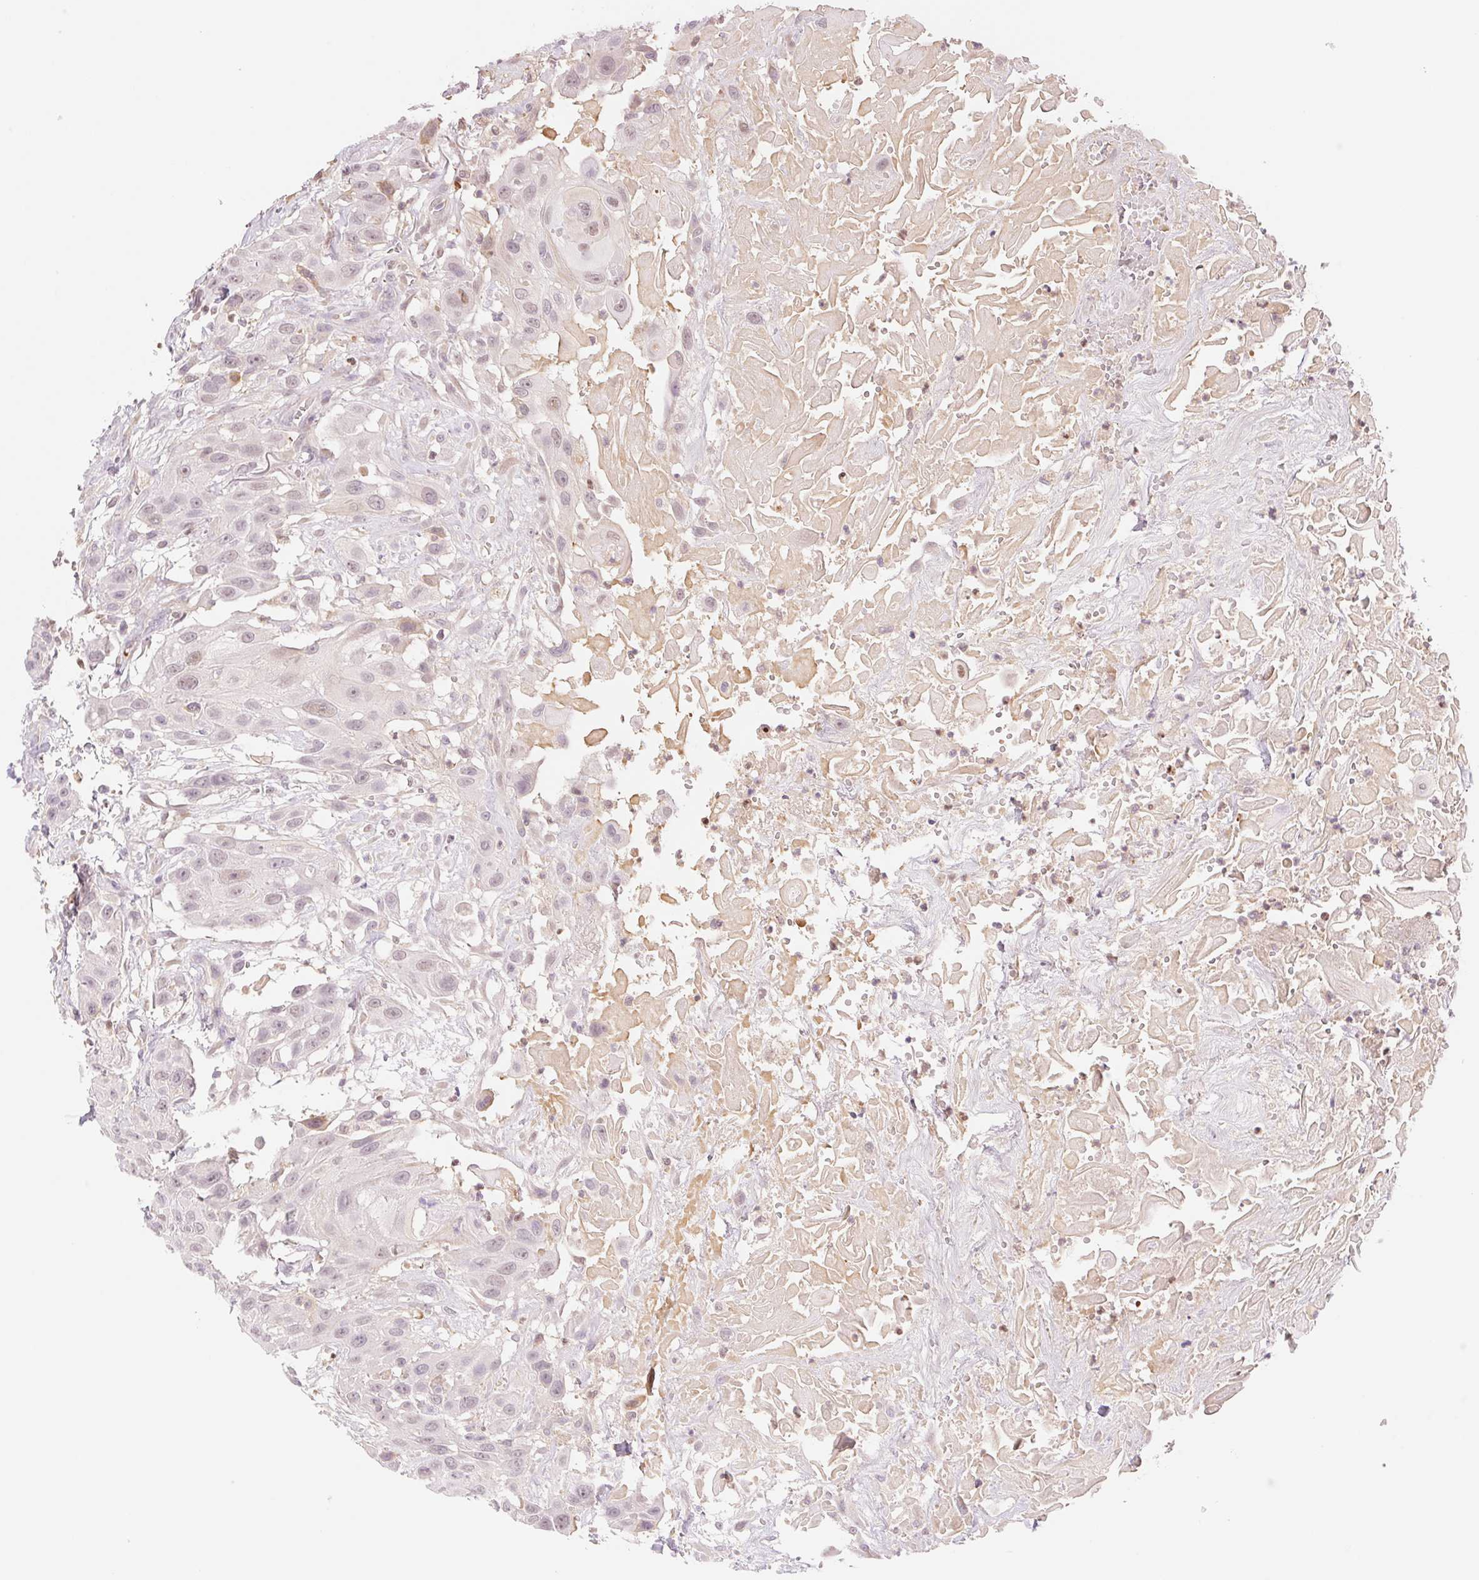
{"staining": {"intensity": "weak", "quantity": ">75%", "location": "nuclear"}, "tissue": "head and neck cancer", "cell_type": "Tumor cells", "image_type": "cancer", "snomed": [{"axis": "morphology", "description": "Squamous cell carcinoma, NOS"}, {"axis": "topography", "description": "Head-Neck"}], "caption": "A brown stain highlights weak nuclear expression of a protein in head and neck cancer tumor cells. Using DAB (brown) and hematoxylin (blue) stains, captured at high magnification using brightfield microscopy.", "gene": "HEBP1", "patient": {"sex": "male", "age": 81}}